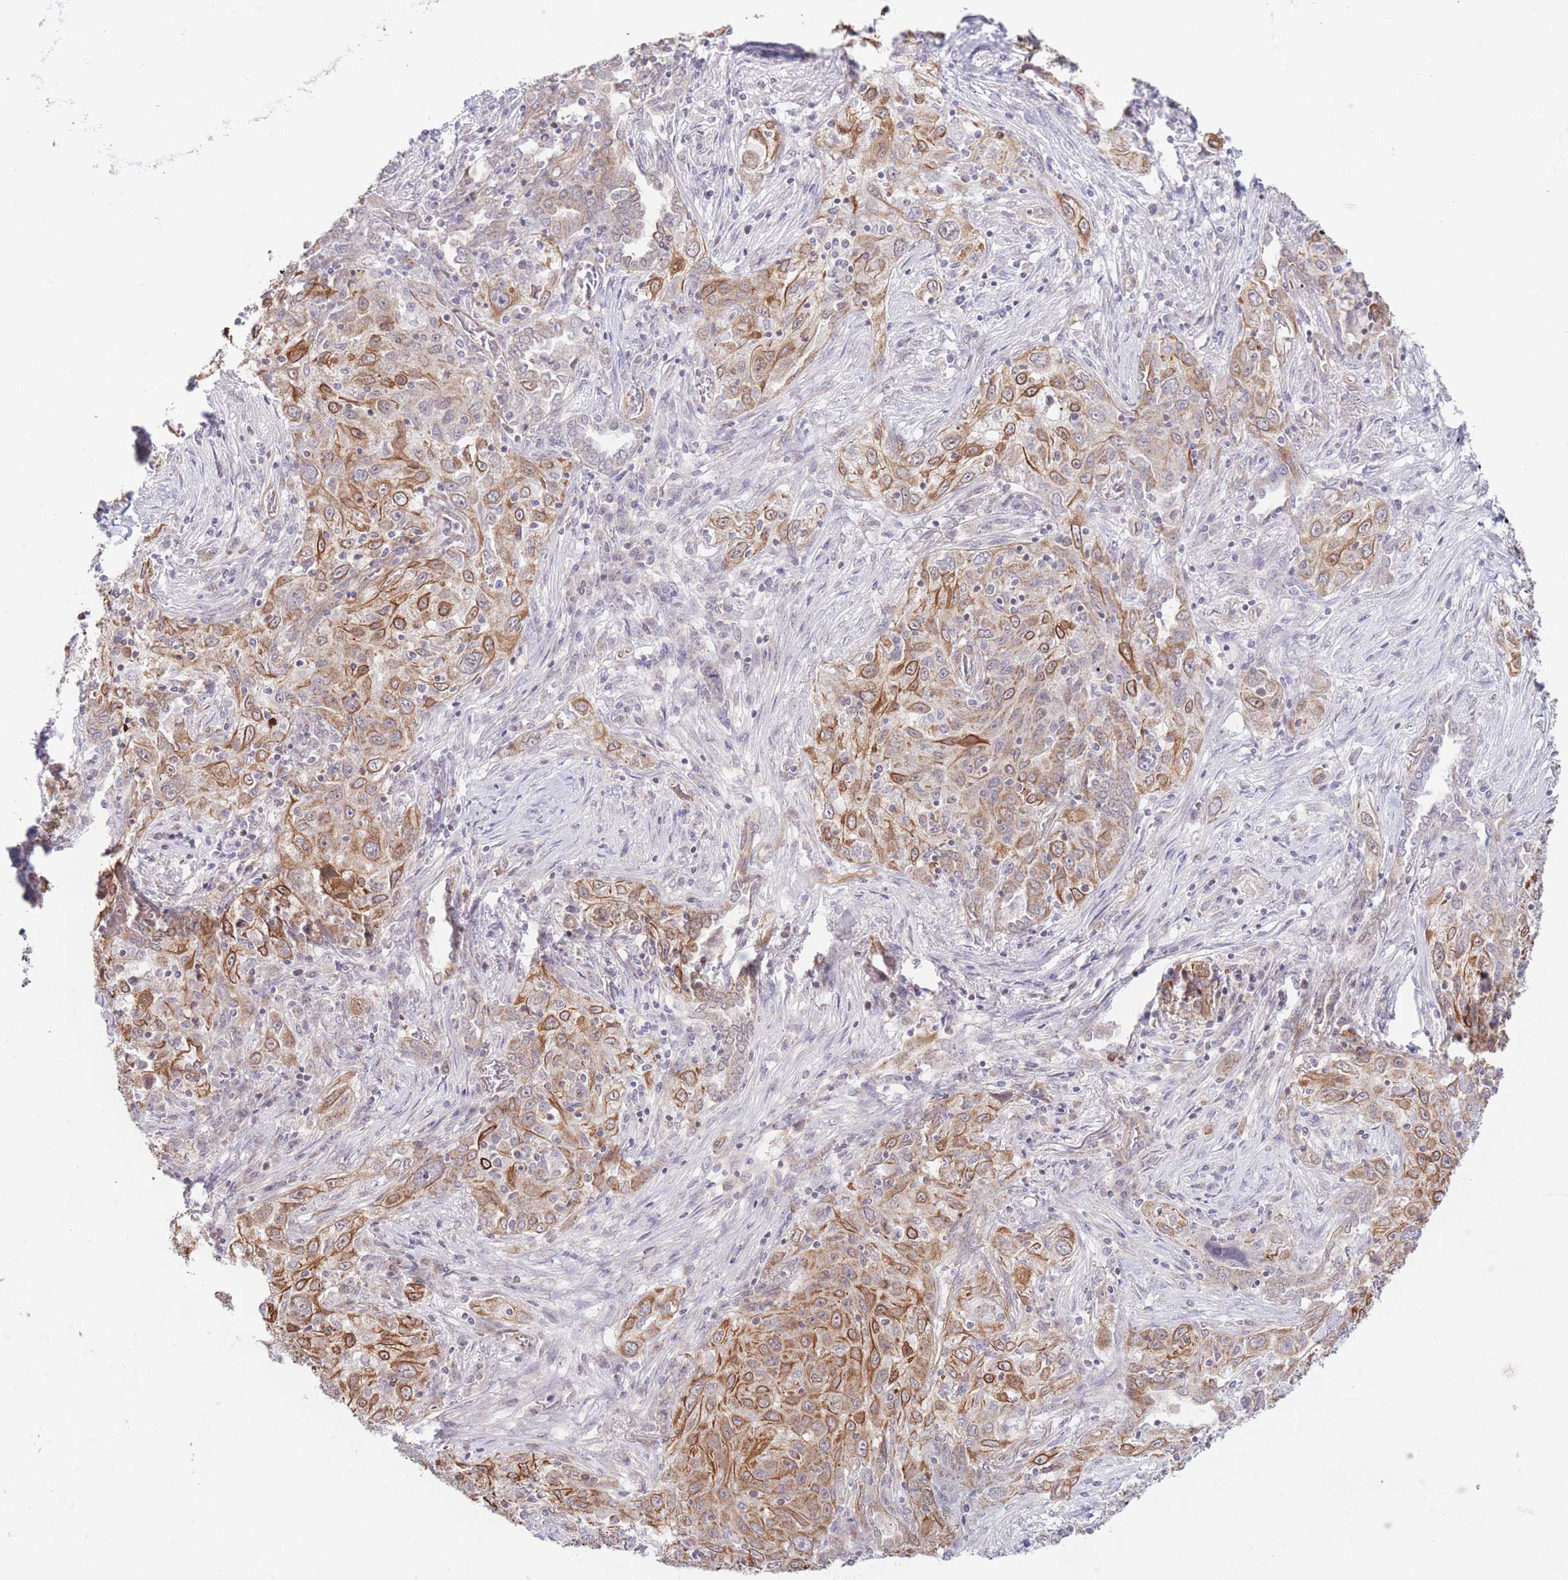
{"staining": {"intensity": "moderate", "quantity": "25%-75%", "location": "cytoplasmic/membranous"}, "tissue": "lung cancer", "cell_type": "Tumor cells", "image_type": "cancer", "snomed": [{"axis": "morphology", "description": "Squamous cell carcinoma, NOS"}, {"axis": "topography", "description": "Lung"}], "caption": "Lung cancer (squamous cell carcinoma) tissue demonstrates moderate cytoplasmic/membranous expression in approximately 25%-75% of tumor cells (Stains: DAB (3,3'-diaminobenzidine) in brown, nuclei in blue, Microscopy: brightfield microscopy at high magnification).", "gene": "MRPS31", "patient": {"sex": "female", "age": 69}}